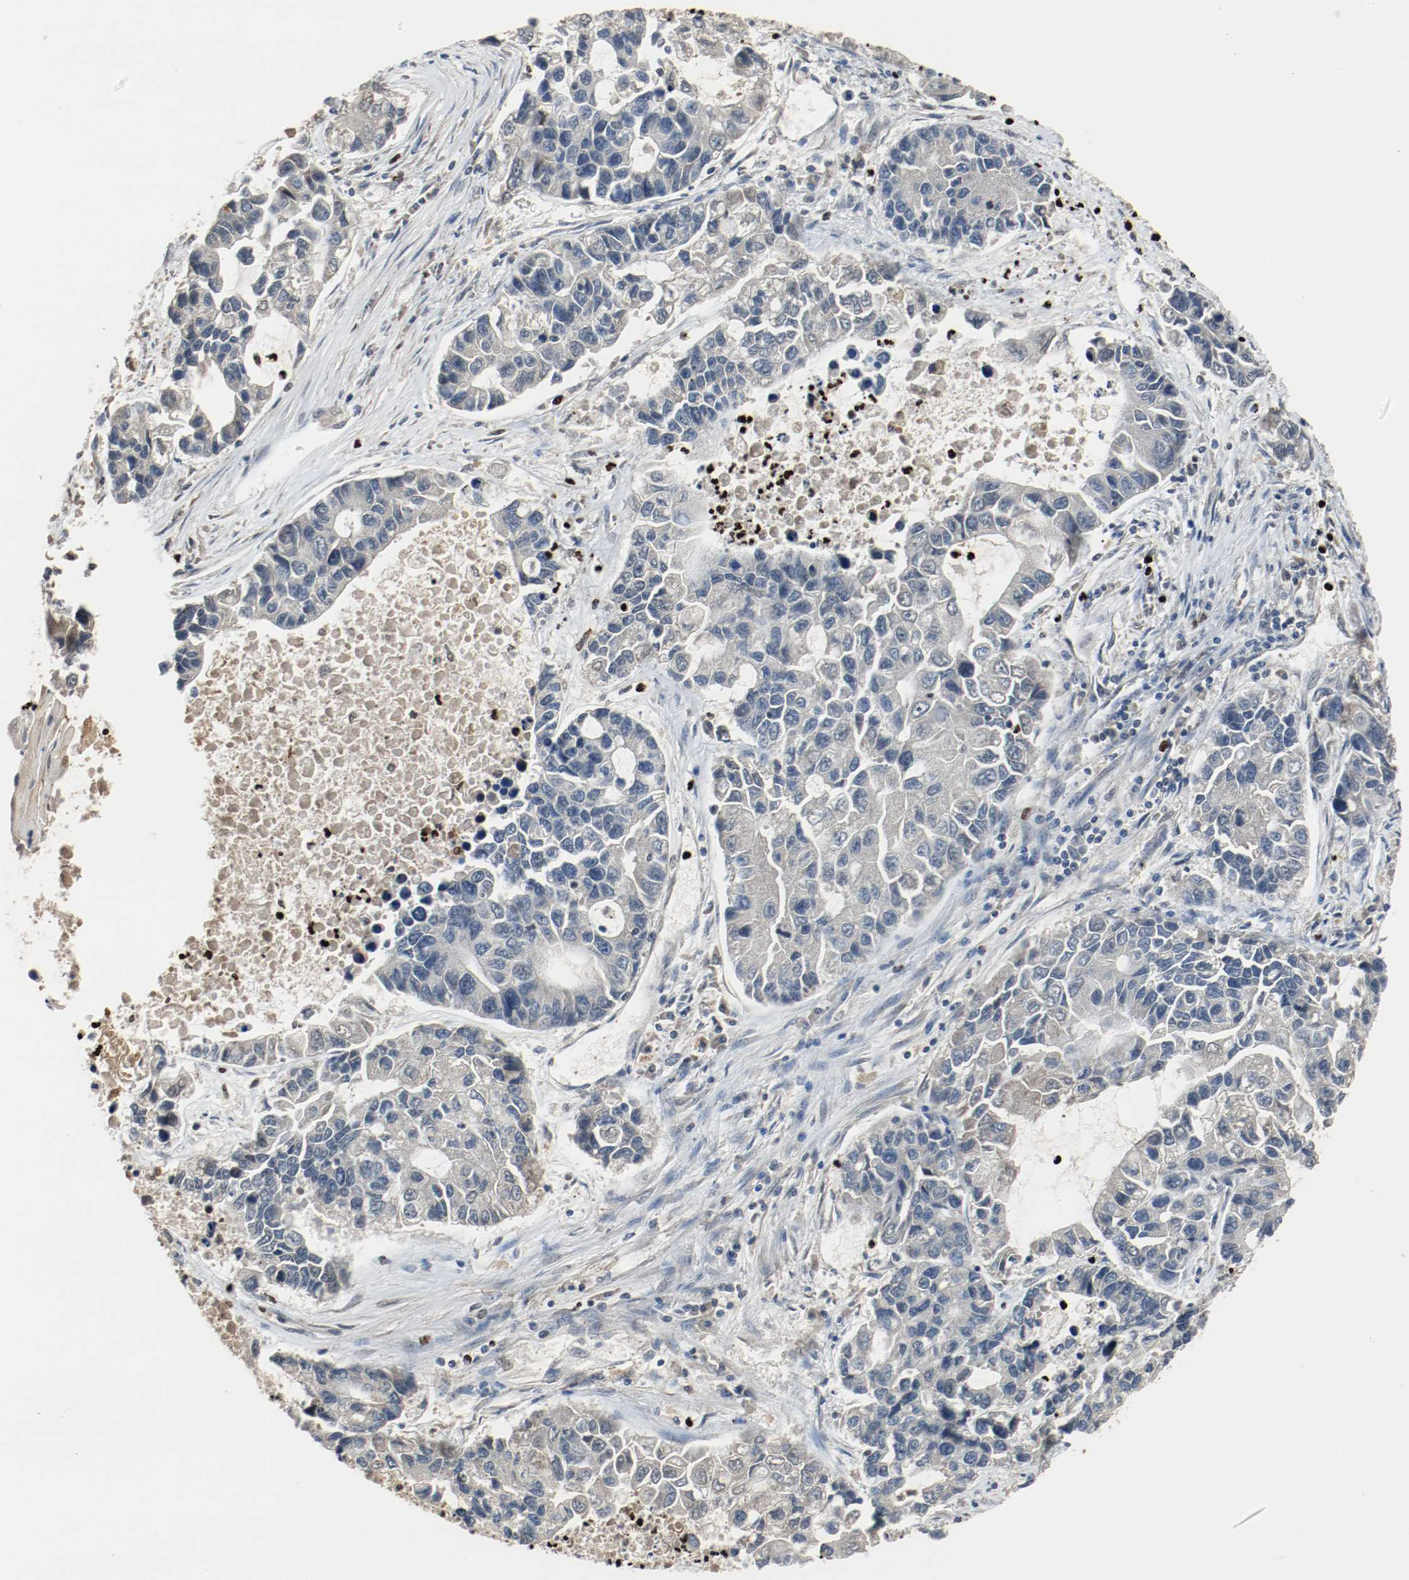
{"staining": {"intensity": "negative", "quantity": "none", "location": "none"}, "tissue": "lung cancer", "cell_type": "Tumor cells", "image_type": "cancer", "snomed": [{"axis": "morphology", "description": "Adenocarcinoma, NOS"}, {"axis": "topography", "description": "Lung"}], "caption": "A photomicrograph of human adenocarcinoma (lung) is negative for staining in tumor cells.", "gene": "BLK", "patient": {"sex": "female", "age": 51}}